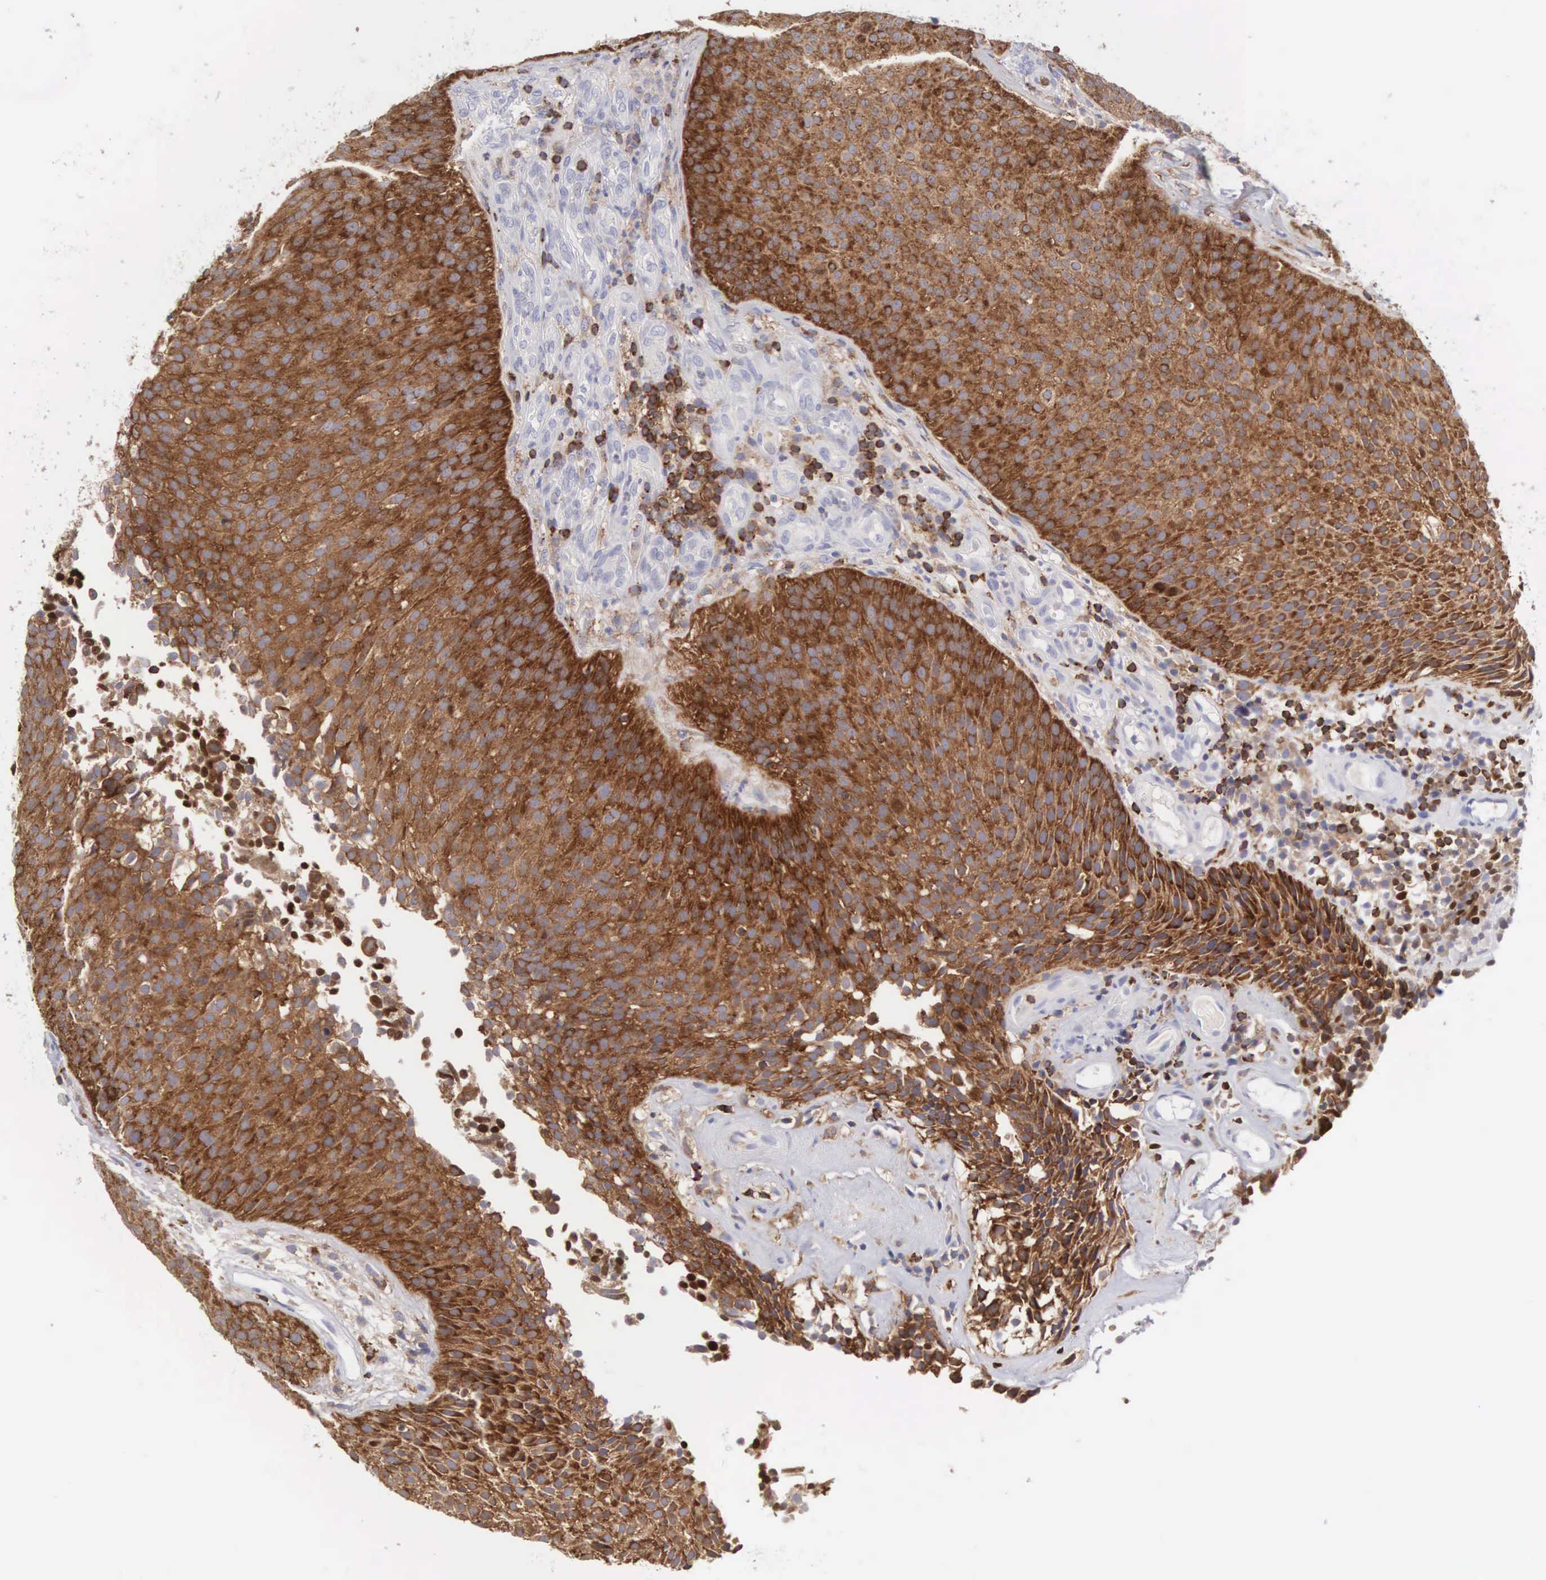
{"staining": {"intensity": "strong", "quantity": ">75%", "location": "cytoplasmic/membranous"}, "tissue": "urothelial cancer", "cell_type": "Tumor cells", "image_type": "cancer", "snomed": [{"axis": "morphology", "description": "Urothelial carcinoma, Low grade"}, {"axis": "topography", "description": "Urinary bladder"}], "caption": "Approximately >75% of tumor cells in low-grade urothelial carcinoma show strong cytoplasmic/membranous protein positivity as visualized by brown immunohistochemical staining.", "gene": "SH3BP1", "patient": {"sex": "male", "age": 85}}